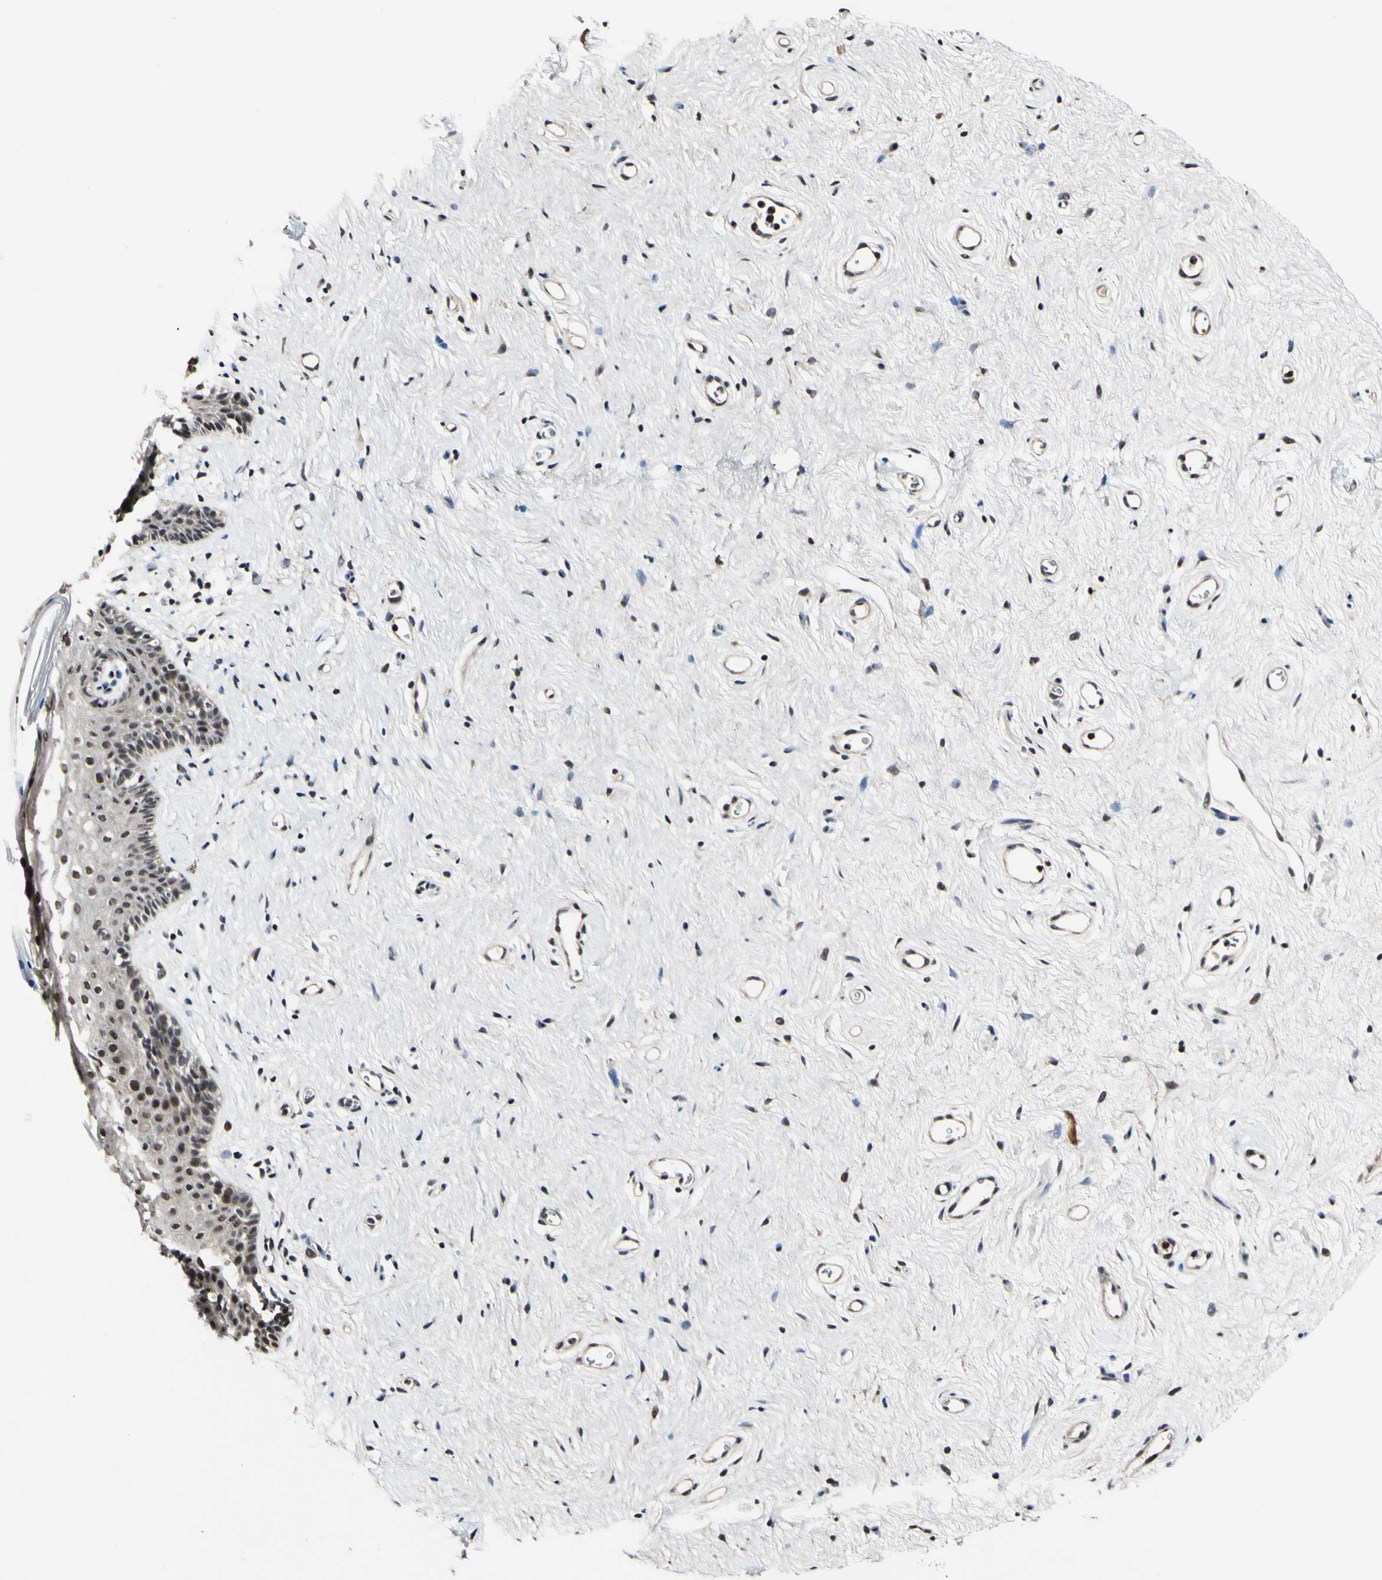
{"staining": {"intensity": "moderate", "quantity": ">75%", "location": "nuclear"}, "tissue": "vagina", "cell_type": "Squamous epithelial cells", "image_type": "normal", "snomed": [{"axis": "morphology", "description": "Normal tissue, NOS"}, {"axis": "topography", "description": "Vagina"}], "caption": "An immunohistochemistry histopathology image of benign tissue is shown. Protein staining in brown shows moderate nuclear positivity in vagina within squamous epithelial cells. (Brightfield microscopy of DAB IHC at high magnification).", "gene": "POLR2F", "patient": {"sex": "female", "age": 44}}